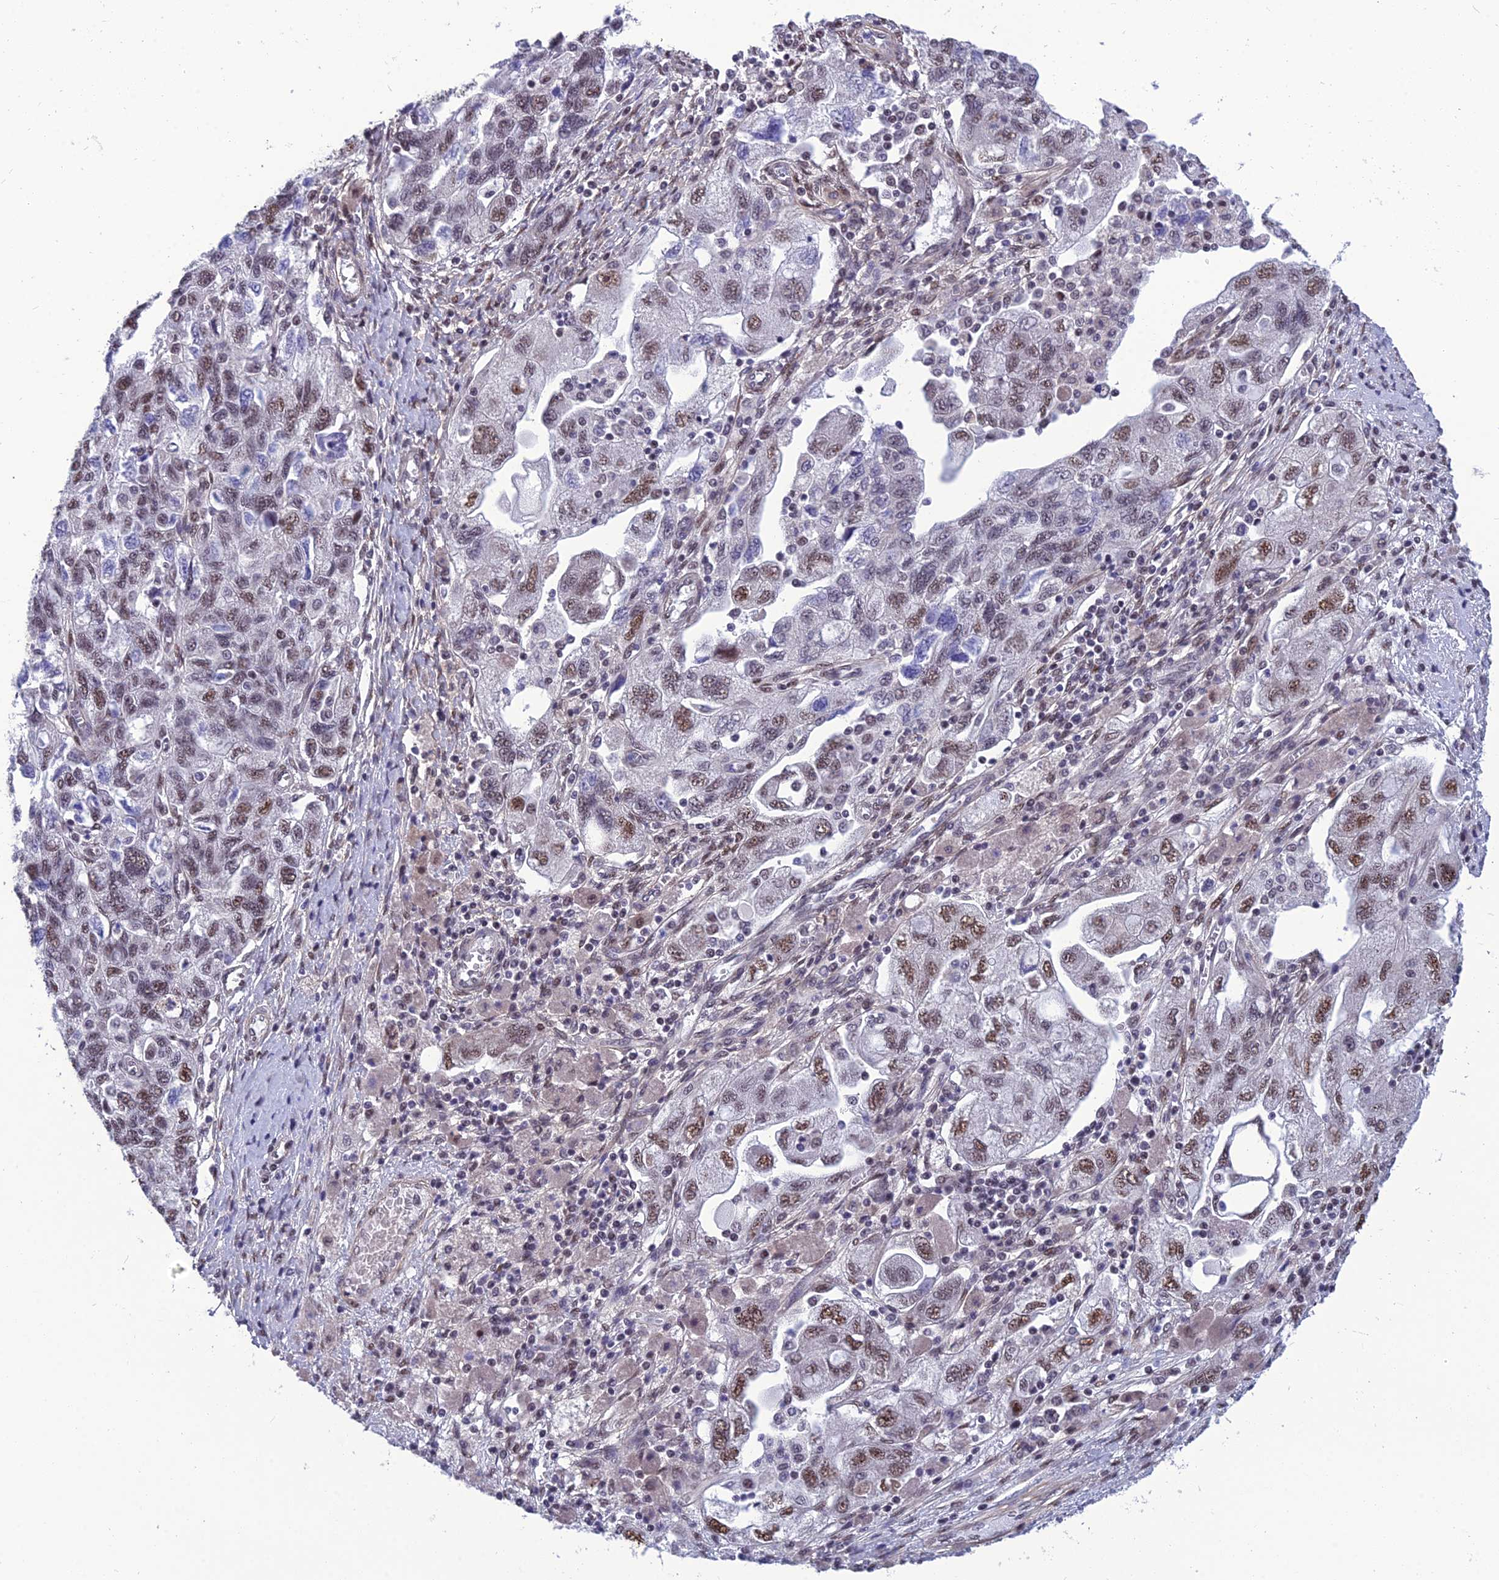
{"staining": {"intensity": "moderate", "quantity": ">75%", "location": "nuclear"}, "tissue": "ovarian cancer", "cell_type": "Tumor cells", "image_type": "cancer", "snomed": [{"axis": "morphology", "description": "Carcinoma, NOS"}, {"axis": "morphology", "description": "Cystadenocarcinoma, serous, NOS"}, {"axis": "topography", "description": "Ovary"}], "caption": "The image demonstrates staining of ovarian cancer (serous cystadenocarcinoma), revealing moderate nuclear protein positivity (brown color) within tumor cells.", "gene": "RSRC1", "patient": {"sex": "female", "age": 69}}